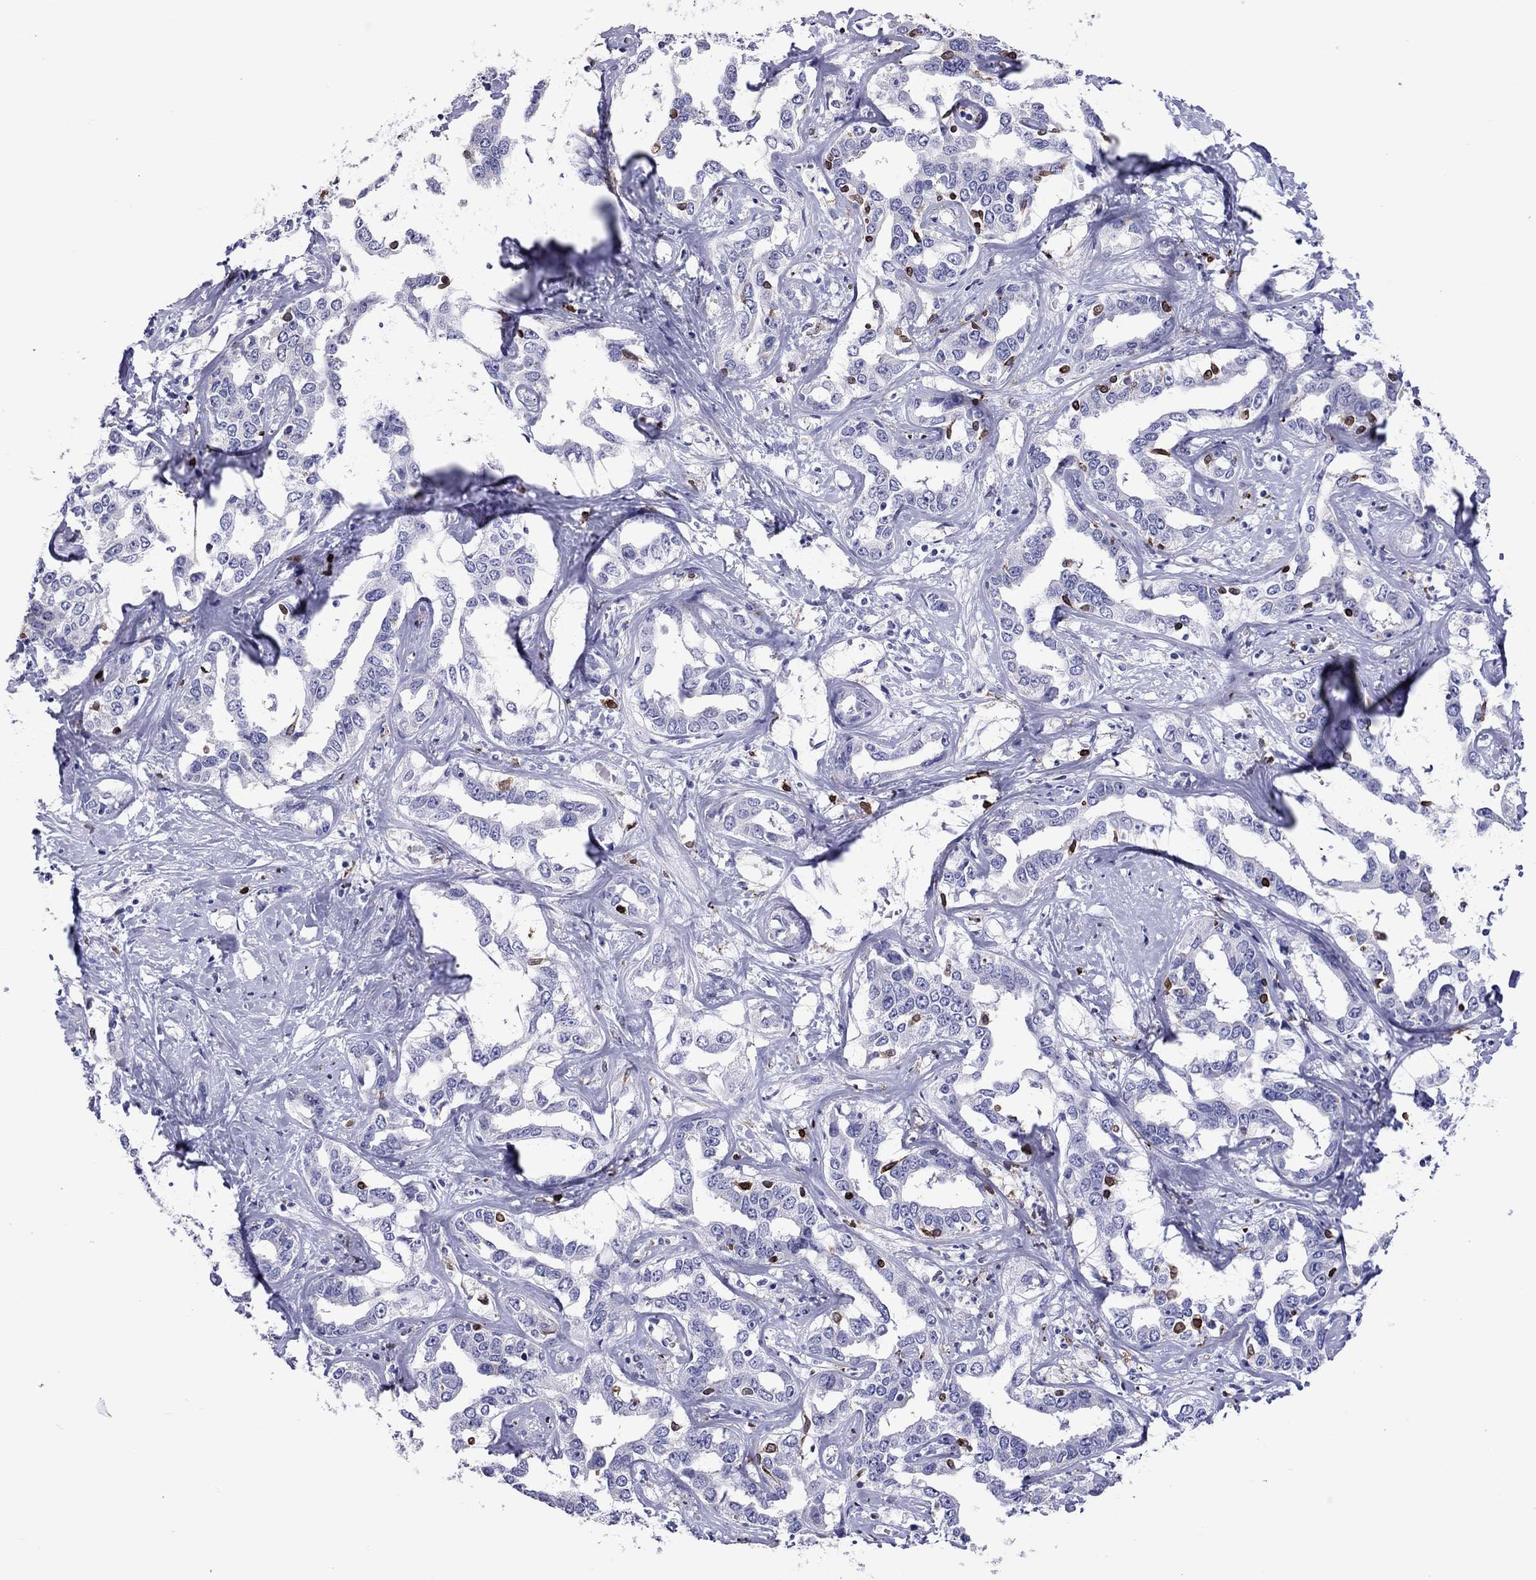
{"staining": {"intensity": "negative", "quantity": "none", "location": "none"}, "tissue": "liver cancer", "cell_type": "Tumor cells", "image_type": "cancer", "snomed": [{"axis": "morphology", "description": "Cholangiocarcinoma"}, {"axis": "topography", "description": "Liver"}], "caption": "Tumor cells are negative for protein expression in human liver cancer.", "gene": "ADORA2A", "patient": {"sex": "male", "age": 59}}